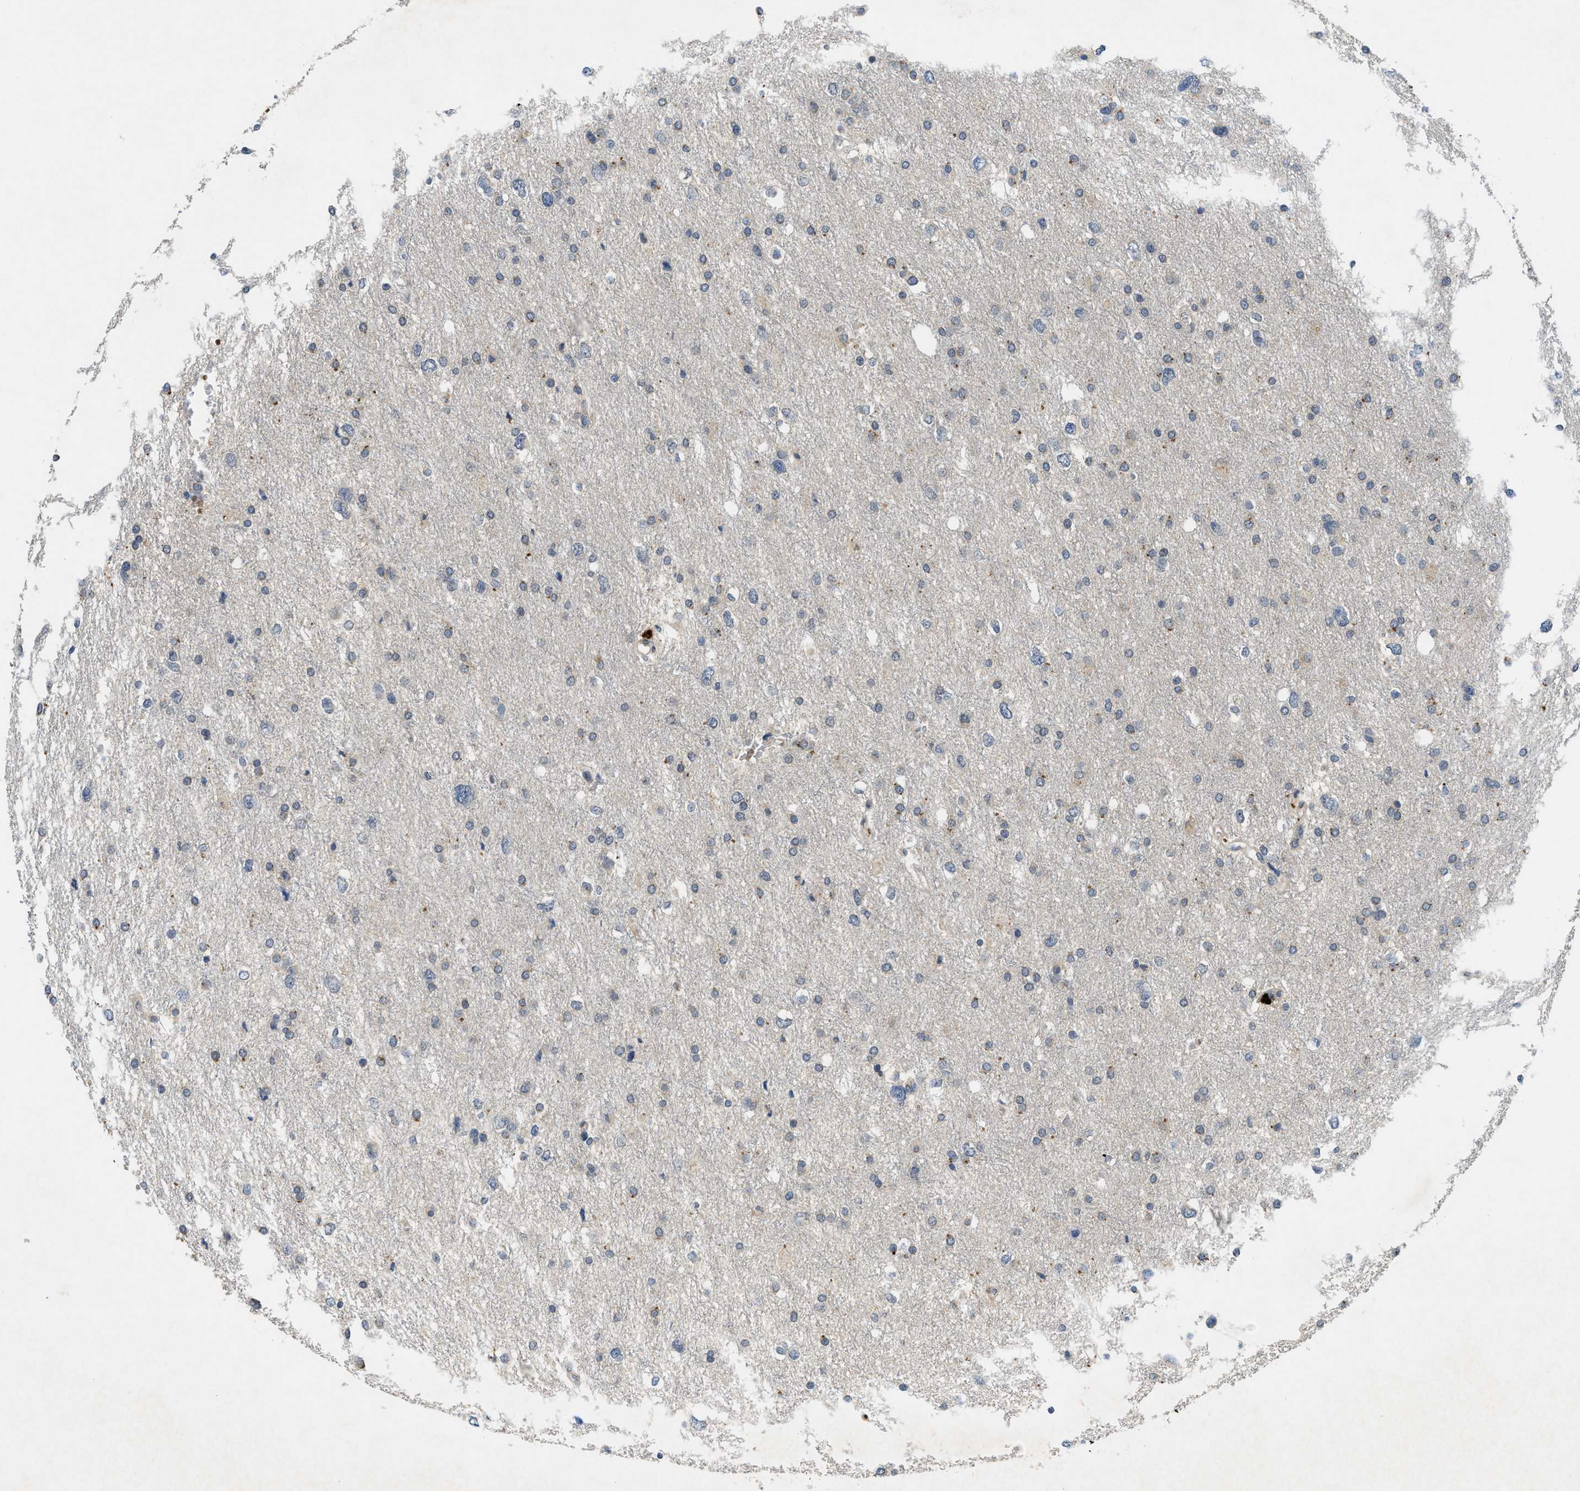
{"staining": {"intensity": "weak", "quantity": "<25%", "location": "cytoplasmic/membranous"}, "tissue": "glioma", "cell_type": "Tumor cells", "image_type": "cancer", "snomed": [{"axis": "morphology", "description": "Glioma, malignant, Low grade"}, {"axis": "topography", "description": "Brain"}], "caption": "This is an IHC micrograph of human malignant low-grade glioma. There is no expression in tumor cells.", "gene": "PDE7A", "patient": {"sex": "female", "age": 37}}